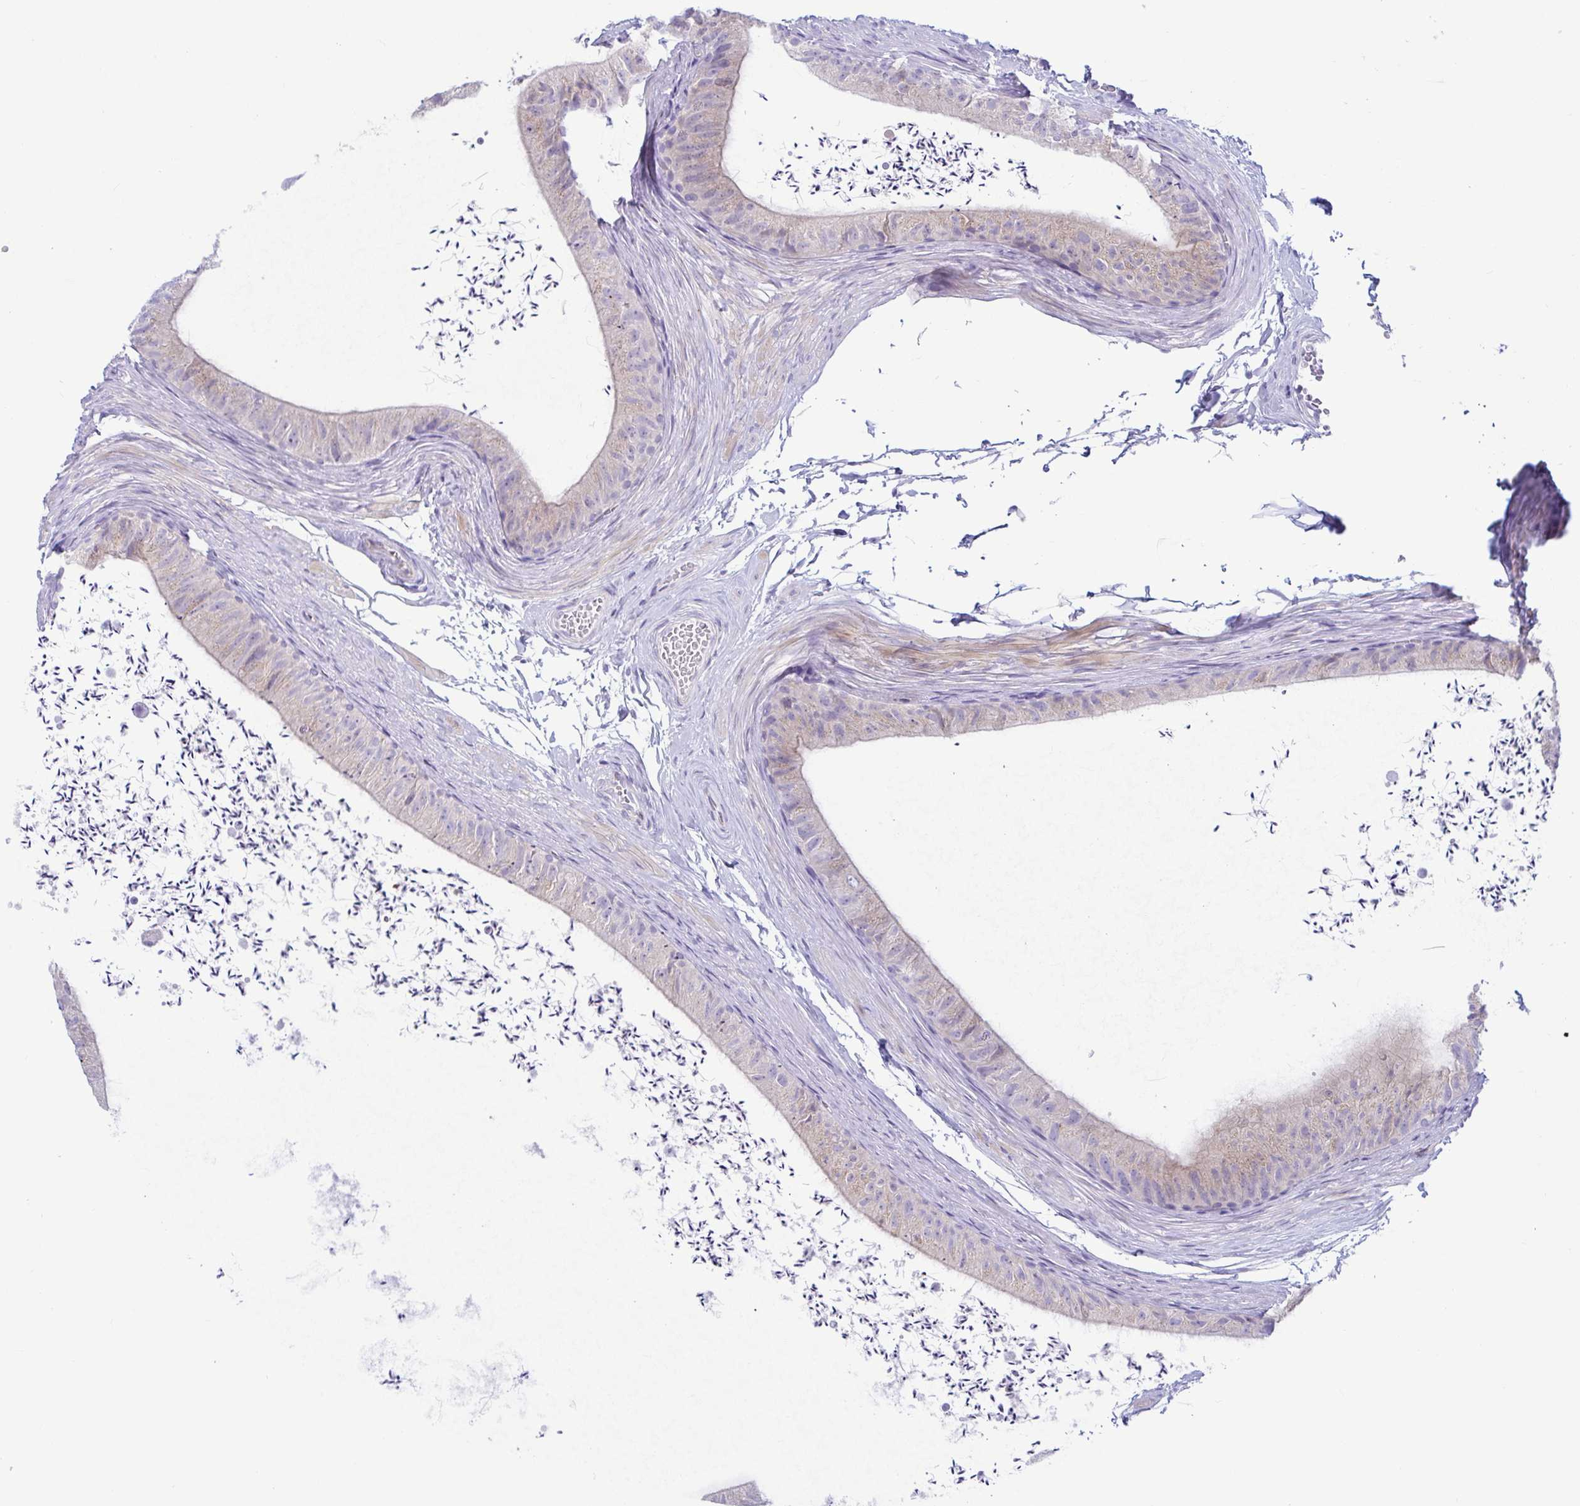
{"staining": {"intensity": "negative", "quantity": "none", "location": "none"}, "tissue": "epididymis", "cell_type": "Glandular cells", "image_type": "normal", "snomed": [{"axis": "morphology", "description": "Normal tissue, NOS"}, {"axis": "topography", "description": "Epididymis, spermatic cord, NOS"}, {"axis": "topography", "description": "Epididymis"}, {"axis": "topography", "description": "Peripheral nerve tissue"}], "caption": "A high-resolution image shows immunohistochemistry staining of benign epididymis, which shows no significant positivity in glandular cells.", "gene": "TNNI2", "patient": {"sex": "male", "age": 29}}